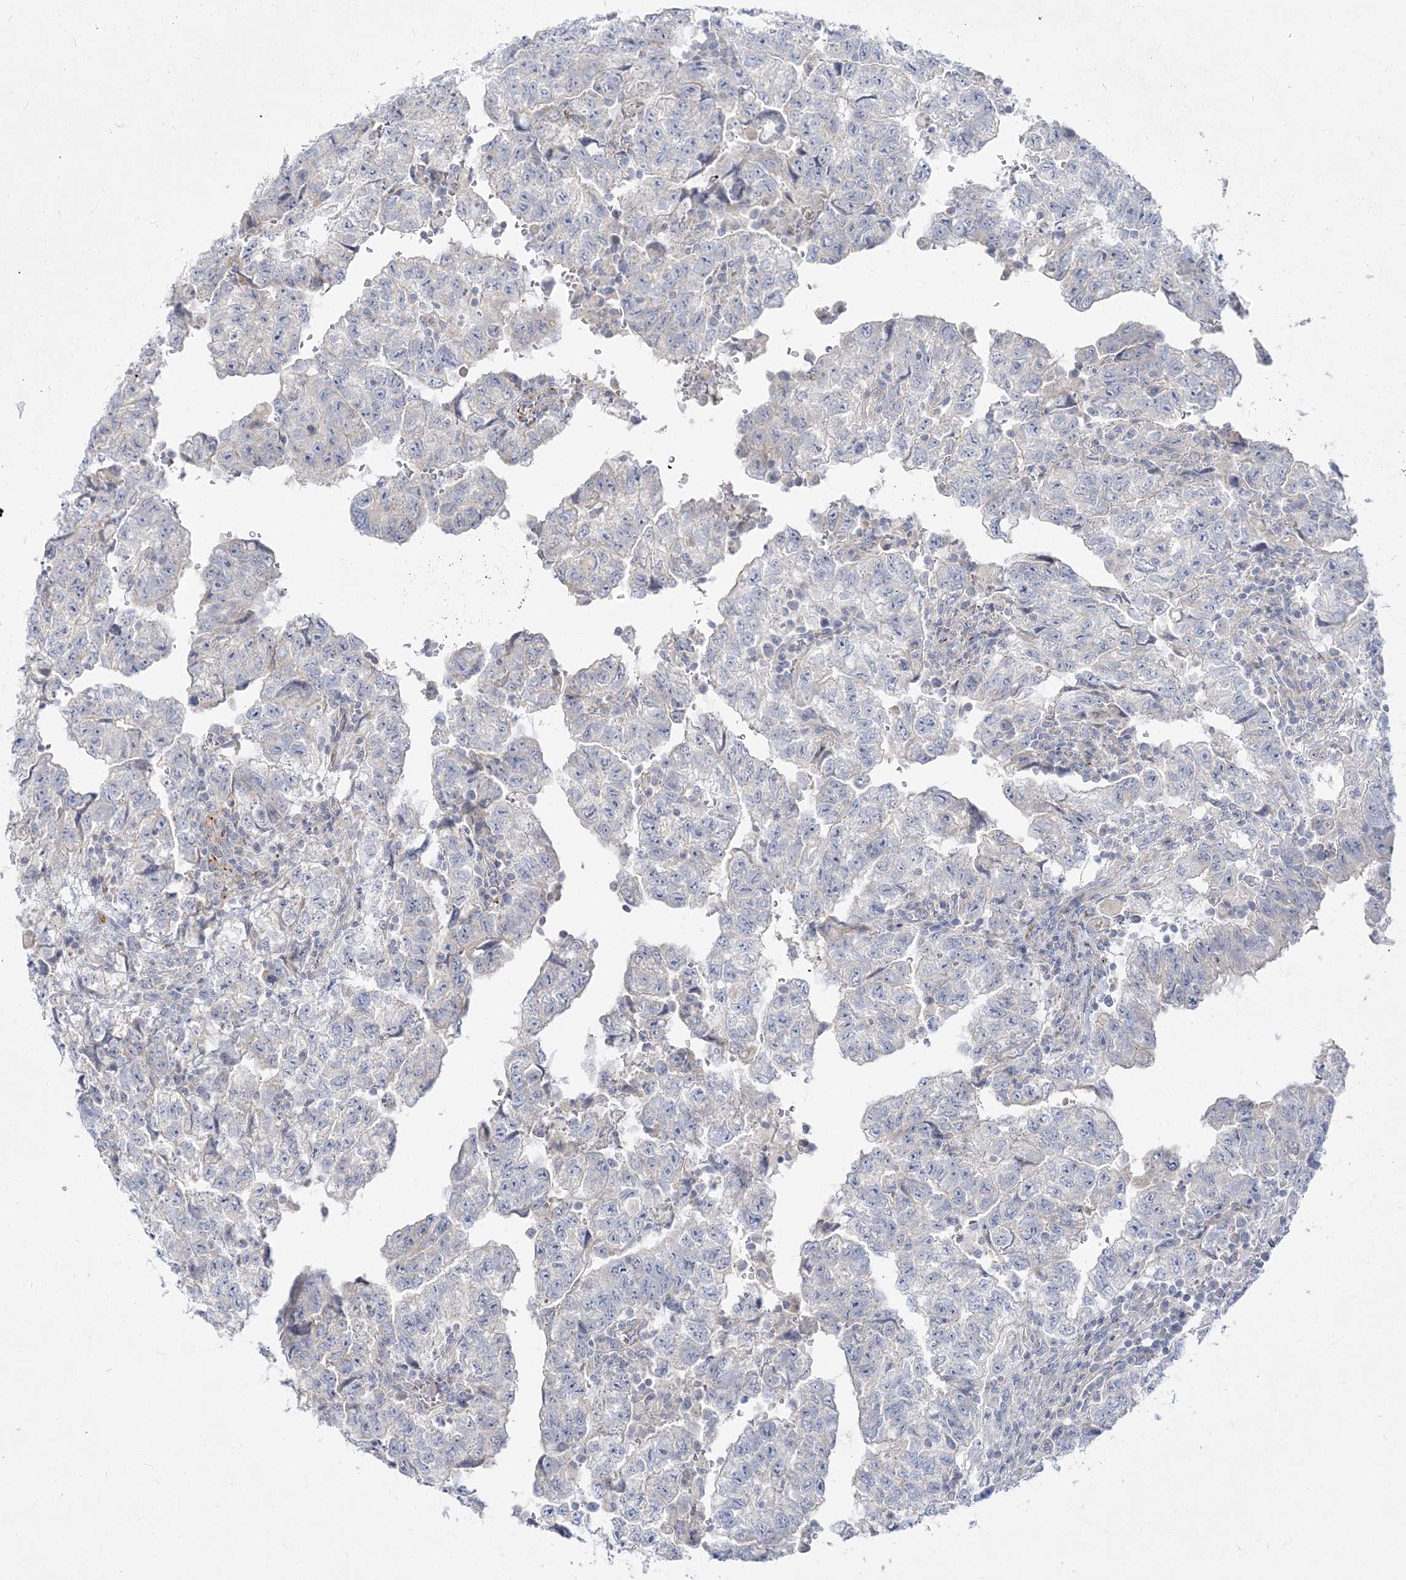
{"staining": {"intensity": "negative", "quantity": "none", "location": "none"}, "tissue": "testis cancer", "cell_type": "Tumor cells", "image_type": "cancer", "snomed": [{"axis": "morphology", "description": "Carcinoma, Embryonal, NOS"}, {"axis": "topography", "description": "Testis"}], "caption": "DAB immunohistochemical staining of human embryonal carcinoma (testis) displays no significant expression in tumor cells. (DAB immunohistochemistry with hematoxylin counter stain).", "gene": "GPAT2", "patient": {"sex": "male", "age": 36}}